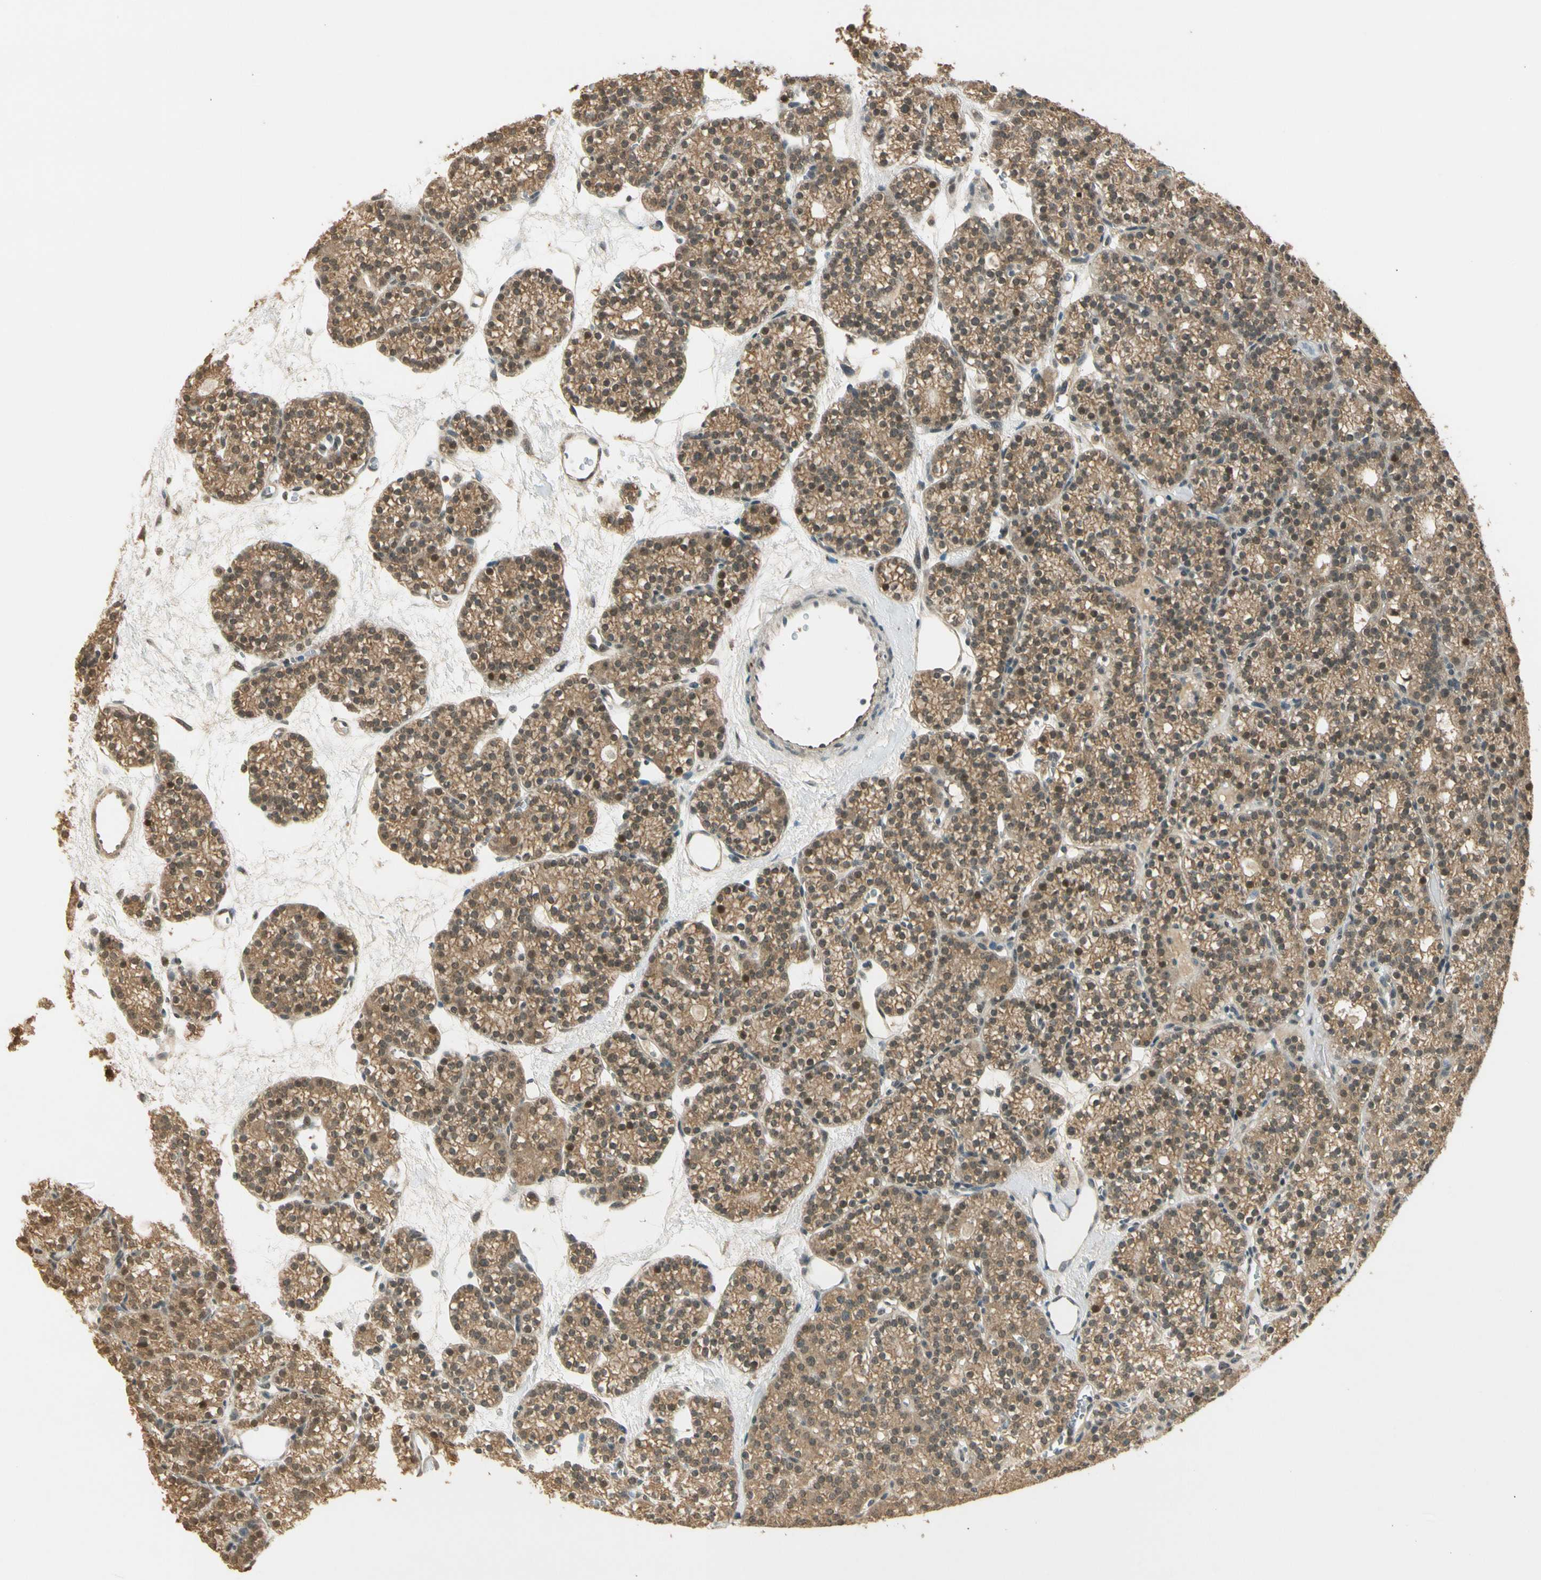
{"staining": {"intensity": "moderate", "quantity": ">75%", "location": "cytoplasmic/membranous,nuclear"}, "tissue": "parathyroid gland", "cell_type": "Glandular cells", "image_type": "normal", "snomed": [{"axis": "morphology", "description": "Normal tissue, NOS"}, {"axis": "topography", "description": "Parathyroid gland"}], "caption": "The micrograph shows staining of normal parathyroid gland, revealing moderate cytoplasmic/membranous,nuclear protein staining (brown color) within glandular cells.", "gene": "ZNF135", "patient": {"sex": "female", "age": 64}}